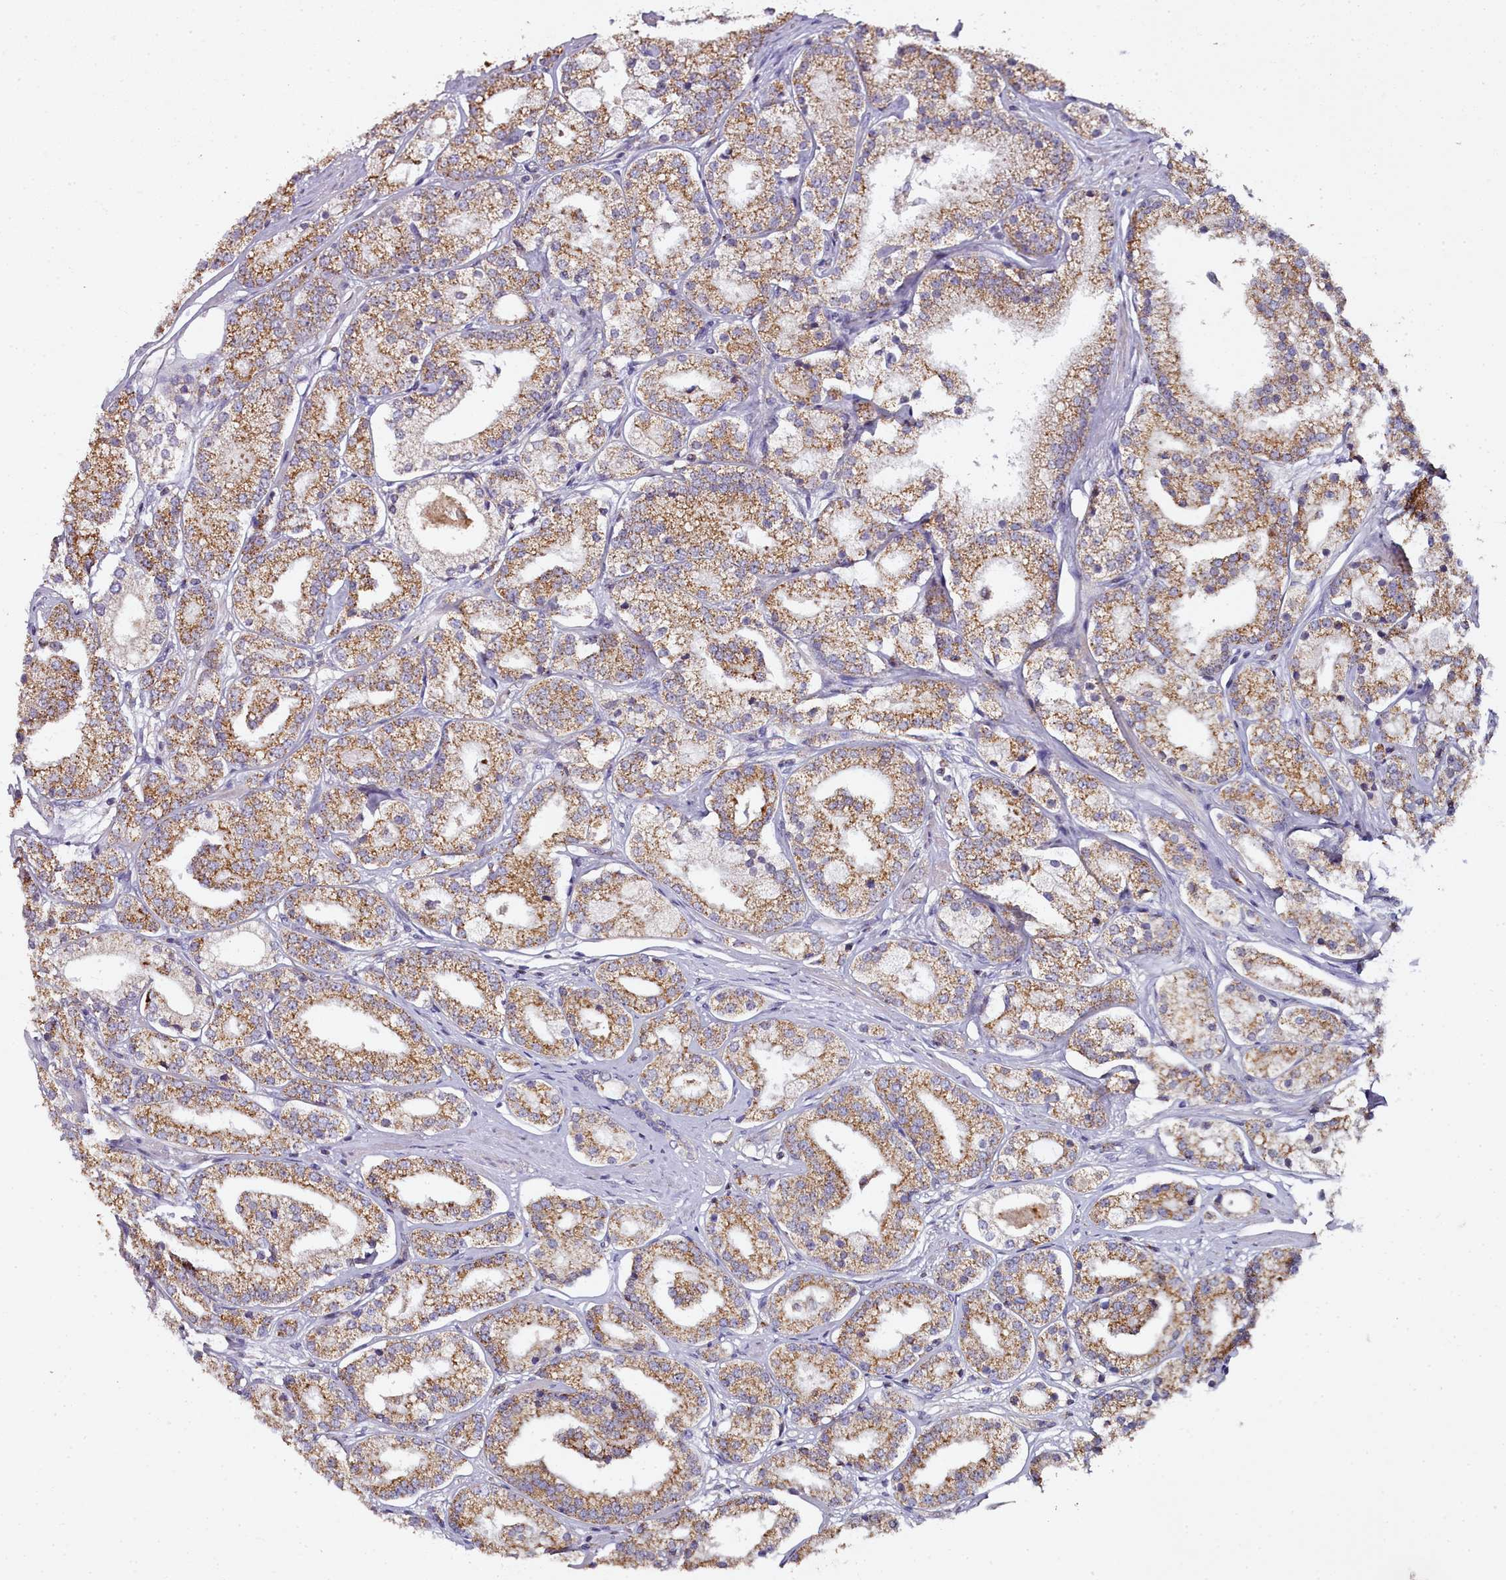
{"staining": {"intensity": "moderate", "quantity": ">75%", "location": "cytoplasmic/membranous"}, "tissue": "prostate cancer", "cell_type": "Tumor cells", "image_type": "cancer", "snomed": [{"axis": "morphology", "description": "Adenocarcinoma, High grade"}, {"axis": "topography", "description": "Prostate"}], "caption": "High-grade adenocarcinoma (prostate) was stained to show a protein in brown. There is medium levels of moderate cytoplasmic/membranous staining in about >75% of tumor cells.", "gene": "ACSS1", "patient": {"sex": "male", "age": 69}}